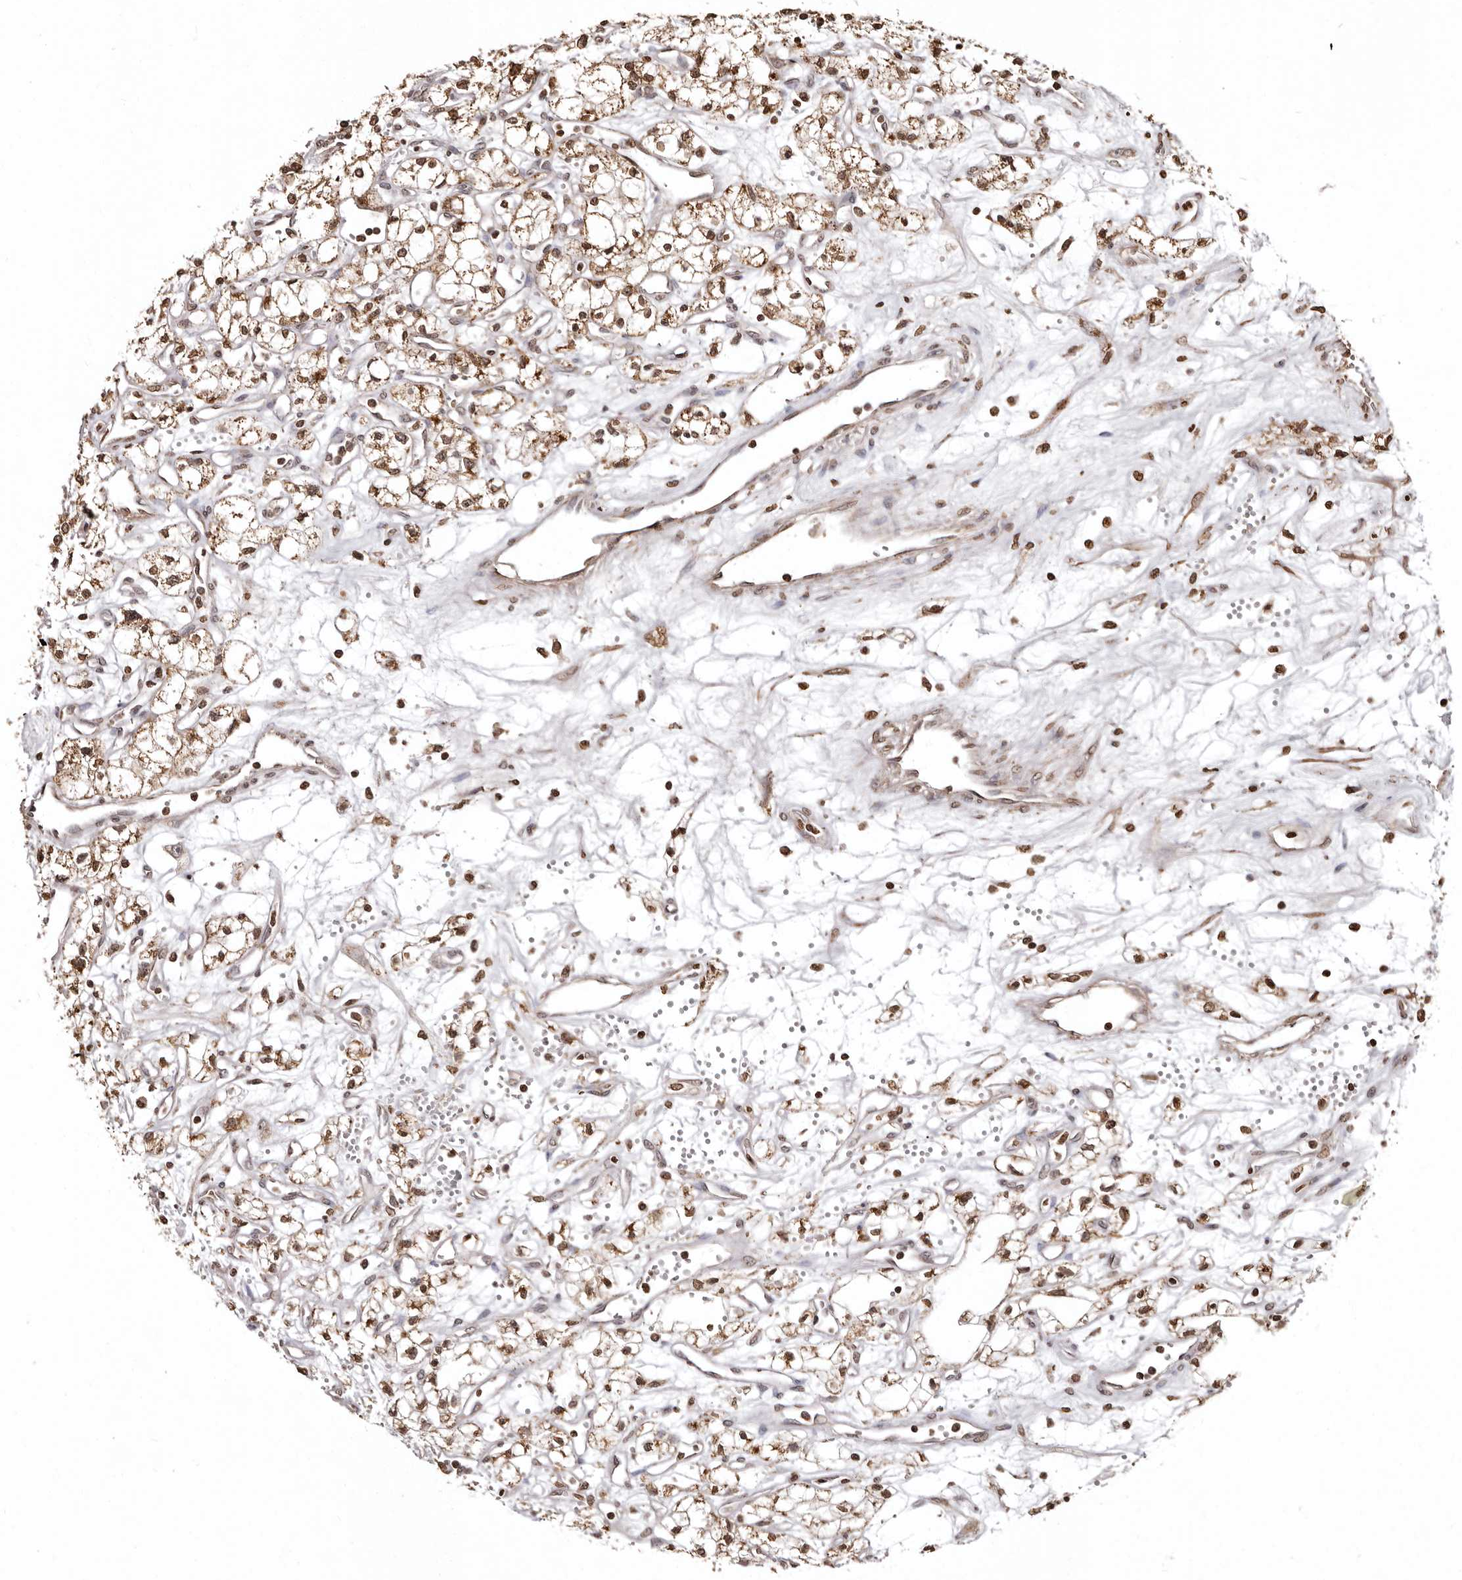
{"staining": {"intensity": "moderate", "quantity": ">75%", "location": "cytoplasmic/membranous,nuclear"}, "tissue": "renal cancer", "cell_type": "Tumor cells", "image_type": "cancer", "snomed": [{"axis": "morphology", "description": "Adenocarcinoma, NOS"}, {"axis": "topography", "description": "Kidney"}], "caption": "Adenocarcinoma (renal) was stained to show a protein in brown. There is medium levels of moderate cytoplasmic/membranous and nuclear positivity in approximately >75% of tumor cells.", "gene": "CCDC190", "patient": {"sex": "male", "age": 59}}